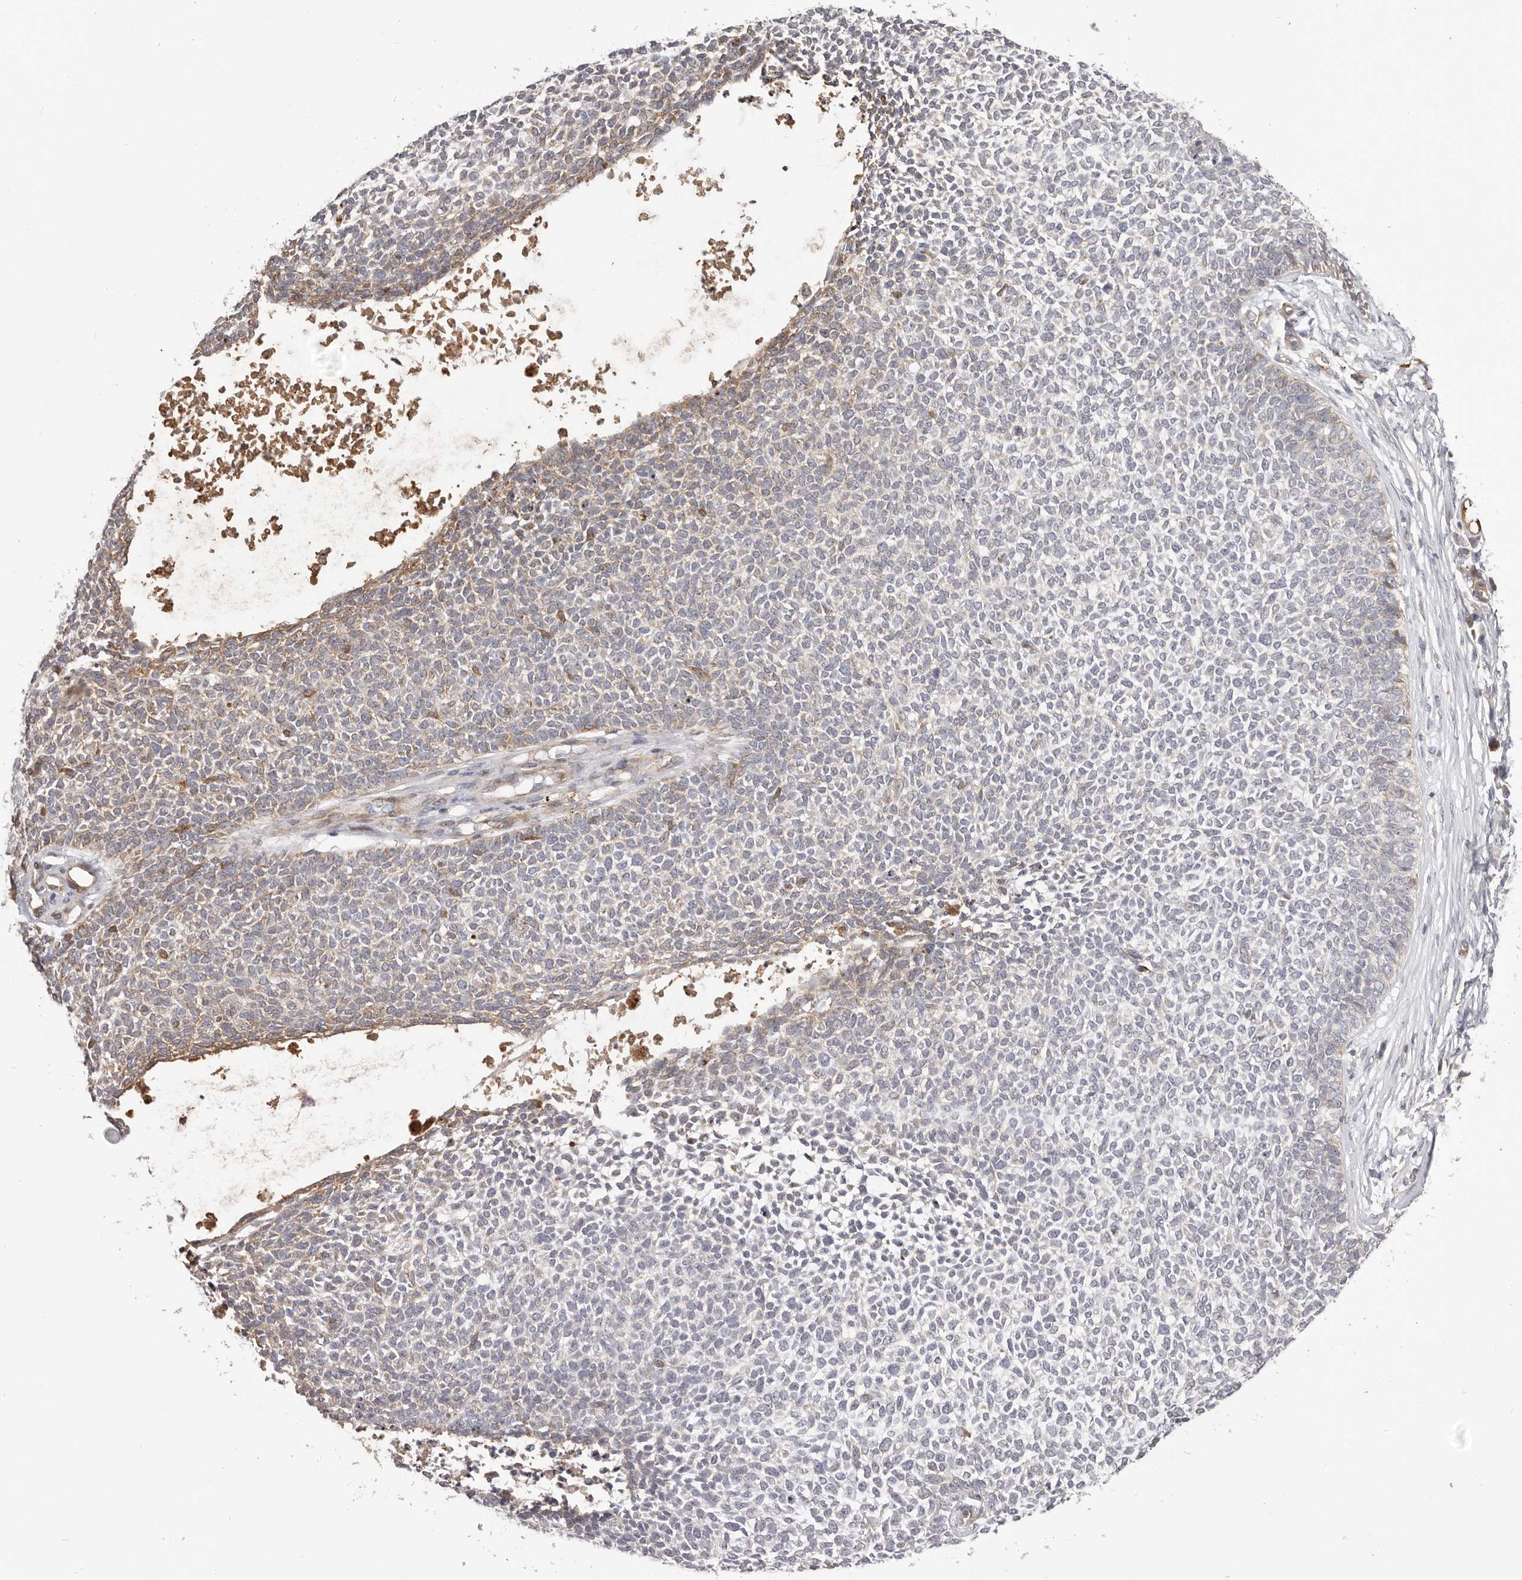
{"staining": {"intensity": "weak", "quantity": "<25%", "location": "cytoplasmic/membranous"}, "tissue": "skin cancer", "cell_type": "Tumor cells", "image_type": "cancer", "snomed": [{"axis": "morphology", "description": "Basal cell carcinoma"}, {"axis": "topography", "description": "Skin"}], "caption": "DAB immunohistochemical staining of human skin basal cell carcinoma demonstrates no significant staining in tumor cells.", "gene": "OTUD3", "patient": {"sex": "female", "age": 84}}